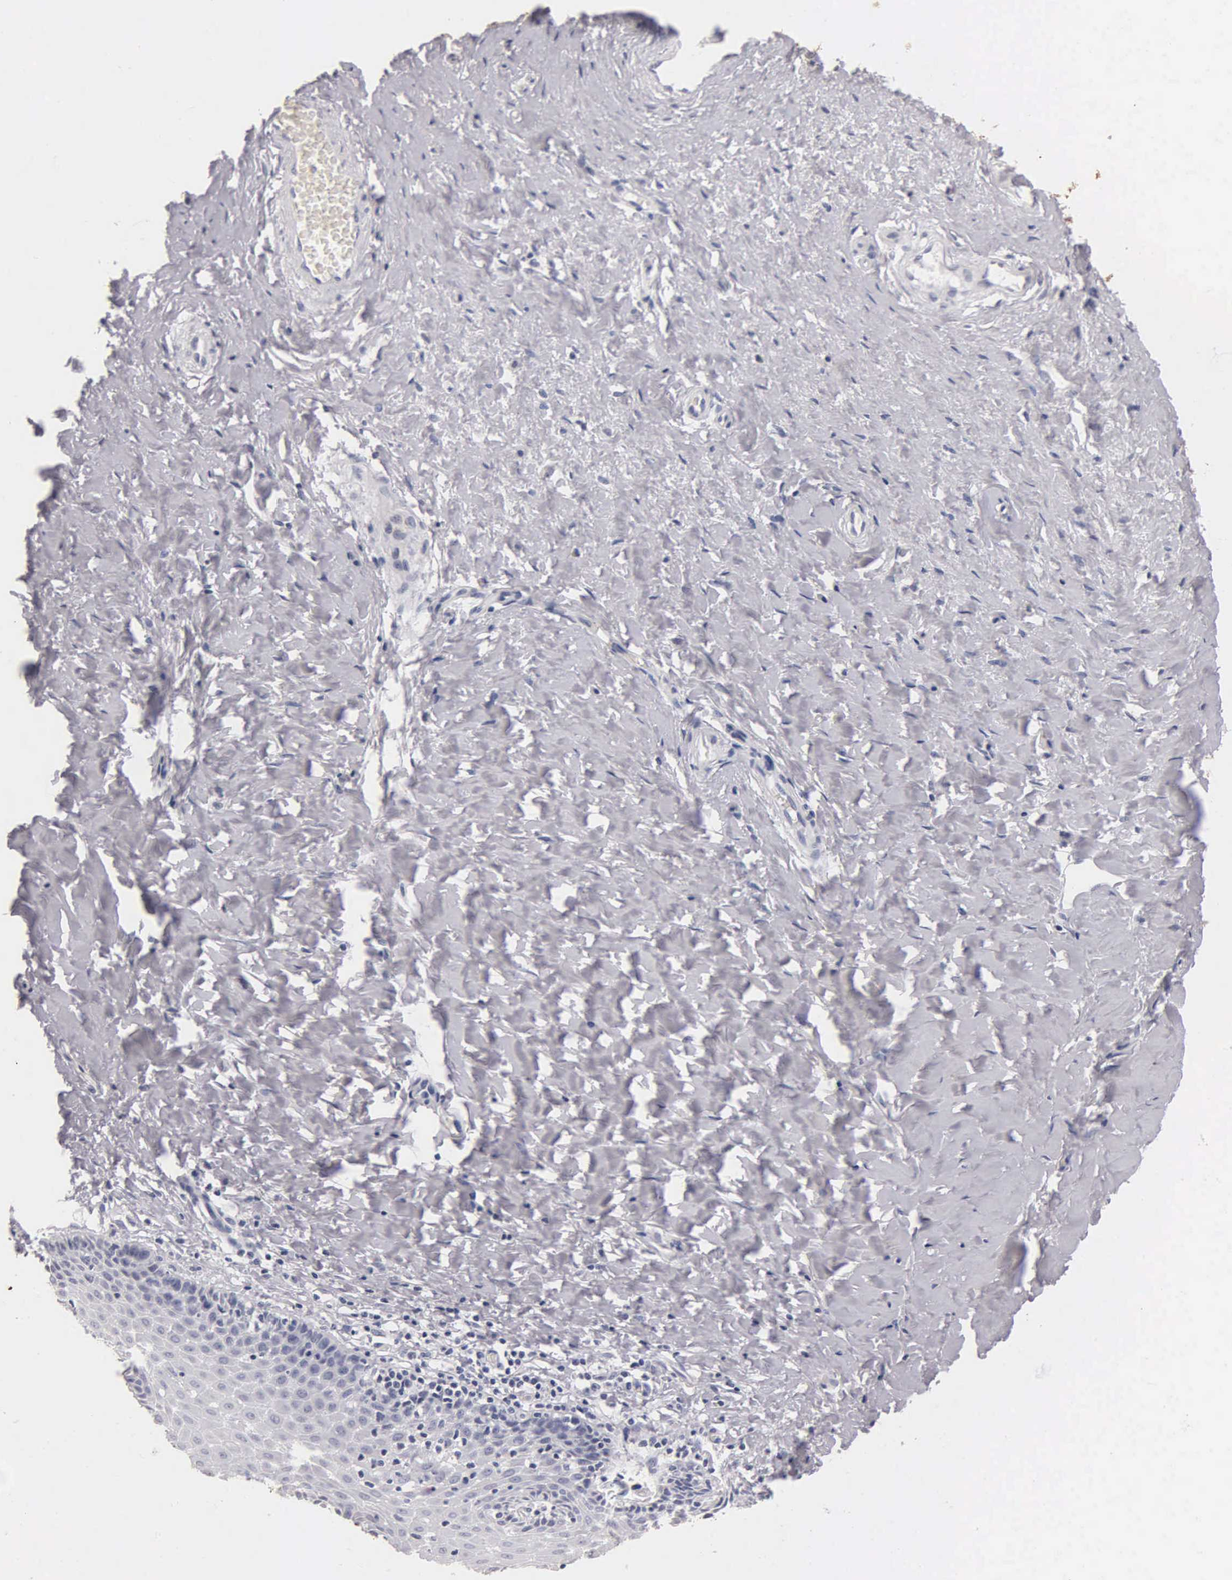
{"staining": {"intensity": "negative", "quantity": "none", "location": "none"}, "tissue": "cervix", "cell_type": "Glandular cells", "image_type": "normal", "snomed": [{"axis": "morphology", "description": "Normal tissue, NOS"}, {"axis": "topography", "description": "Cervix"}], "caption": "Immunohistochemical staining of benign human cervix reveals no significant positivity in glandular cells. Brightfield microscopy of immunohistochemistry stained with DAB (brown) and hematoxylin (blue), captured at high magnification.", "gene": "SST", "patient": {"sex": "female", "age": 53}}